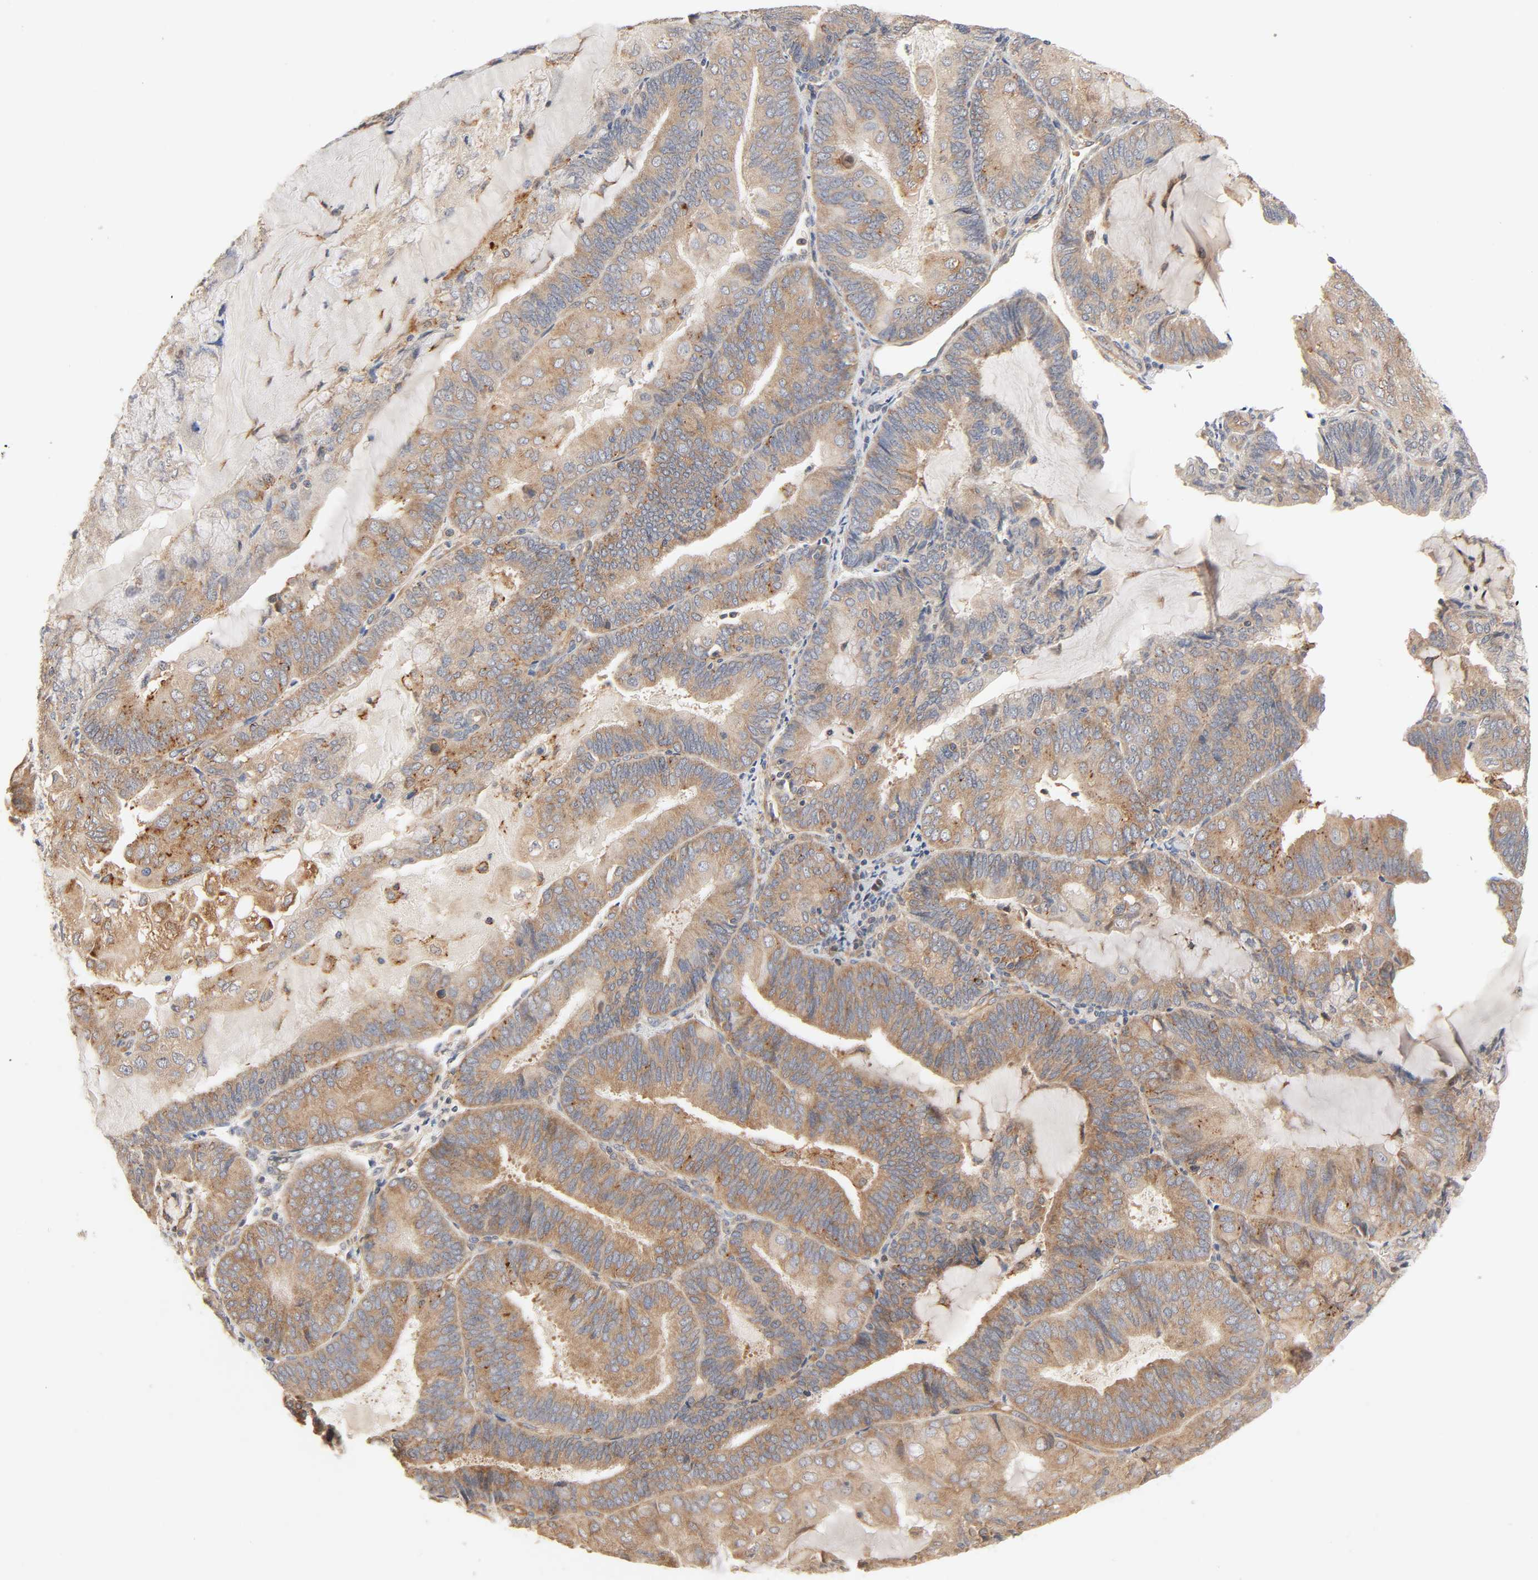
{"staining": {"intensity": "moderate", "quantity": ">75%", "location": "cytoplasmic/membranous"}, "tissue": "endometrial cancer", "cell_type": "Tumor cells", "image_type": "cancer", "snomed": [{"axis": "morphology", "description": "Adenocarcinoma, NOS"}, {"axis": "topography", "description": "Endometrium"}], "caption": "Moderate cytoplasmic/membranous positivity is identified in about >75% of tumor cells in endometrial cancer (adenocarcinoma).", "gene": "NEMF", "patient": {"sex": "female", "age": 81}}